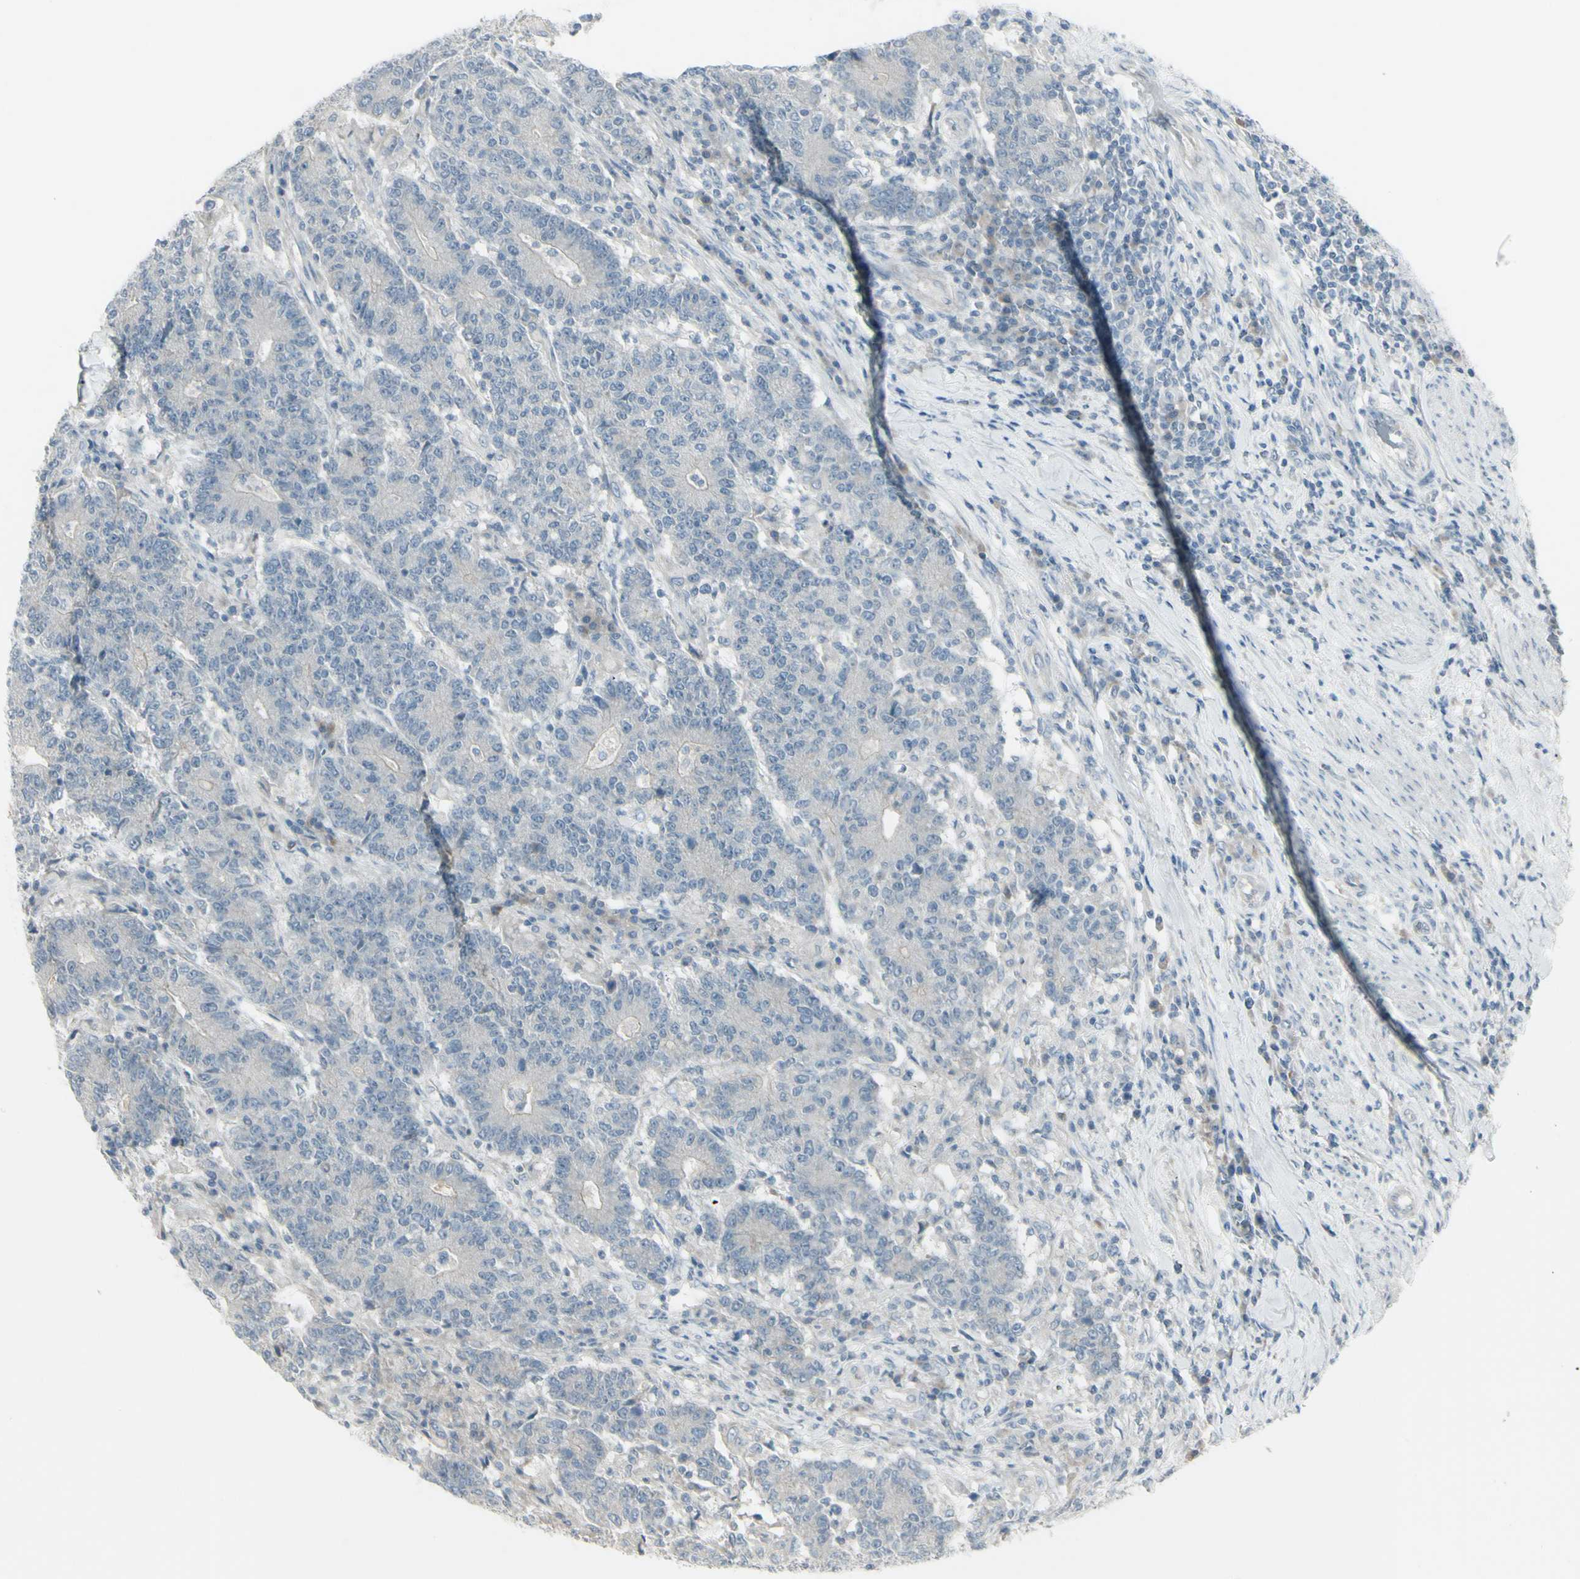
{"staining": {"intensity": "weak", "quantity": ">75%", "location": "cytoplasmic/membranous"}, "tissue": "colorectal cancer", "cell_type": "Tumor cells", "image_type": "cancer", "snomed": [{"axis": "morphology", "description": "Normal tissue, NOS"}, {"axis": "morphology", "description": "Adenocarcinoma, NOS"}, {"axis": "topography", "description": "Colon"}], "caption": "This photomicrograph reveals IHC staining of human colorectal cancer (adenocarcinoma), with low weak cytoplasmic/membranous positivity in about >75% of tumor cells.", "gene": "SH3GL2", "patient": {"sex": "female", "age": 75}}